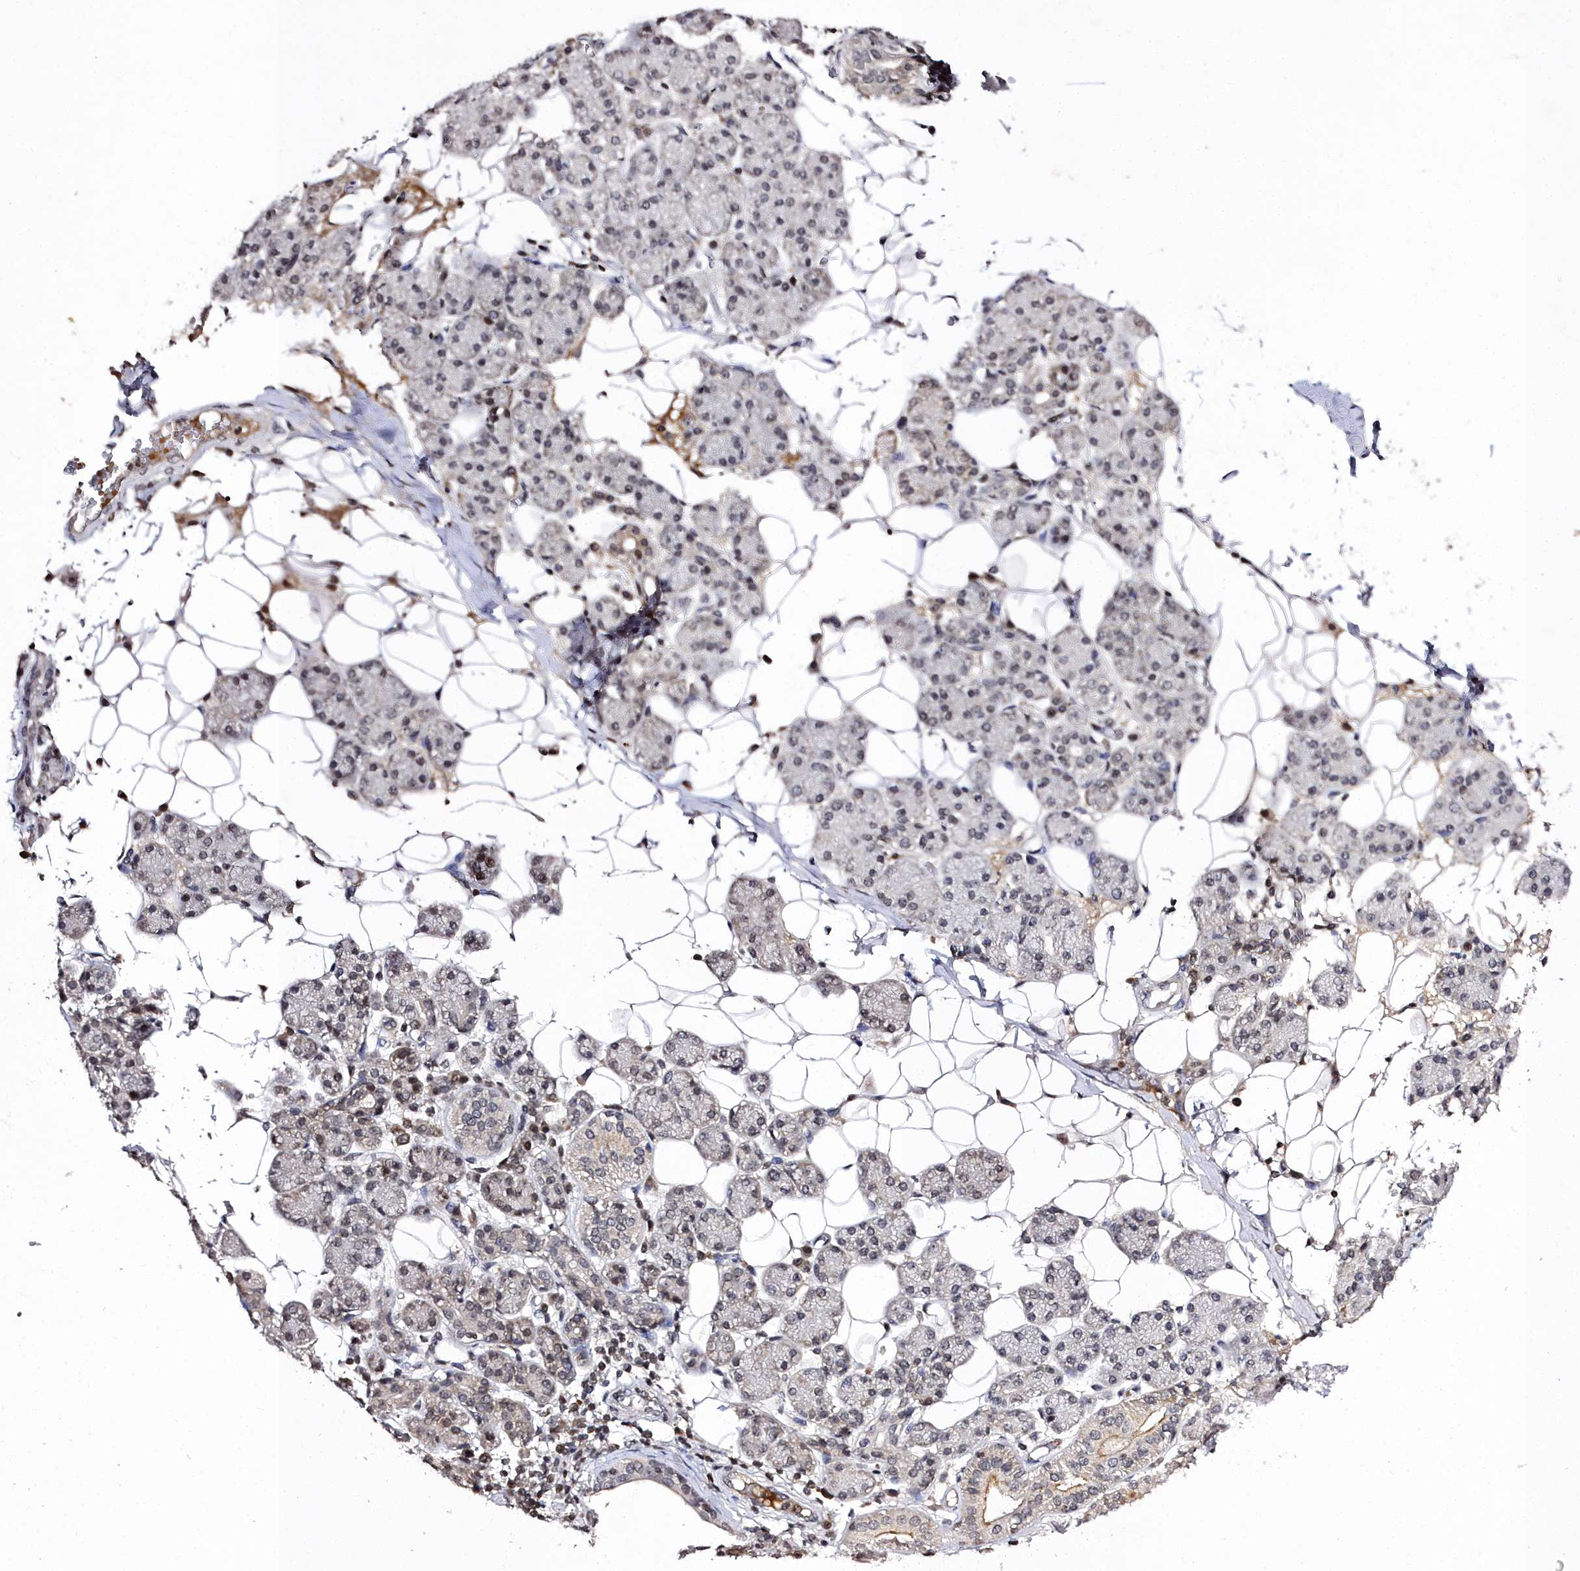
{"staining": {"intensity": "moderate", "quantity": "<25%", "location": "cytoplasmic/membranous,nuclear"}, "tissue": "salivary gland", "cell_type": "Glandular cells", "image_type": "normal", "snomed": [{"axis": "morphology", "description": "Normal tissue, NOS"}, {"axis": "topography", "description": "Salivary gland"}], "caption": "This image exhibits unremarkable salivary gland stained with immunohistochemistry (IHC) to label a protein in brown. The cytoplasmic/membranous,nuclear of glandular cells show moderate positivity for the protein. Nuclei are counter-stained blue.", "gene": "FZD4", "patient": {"sex": "female", "age": 33}}